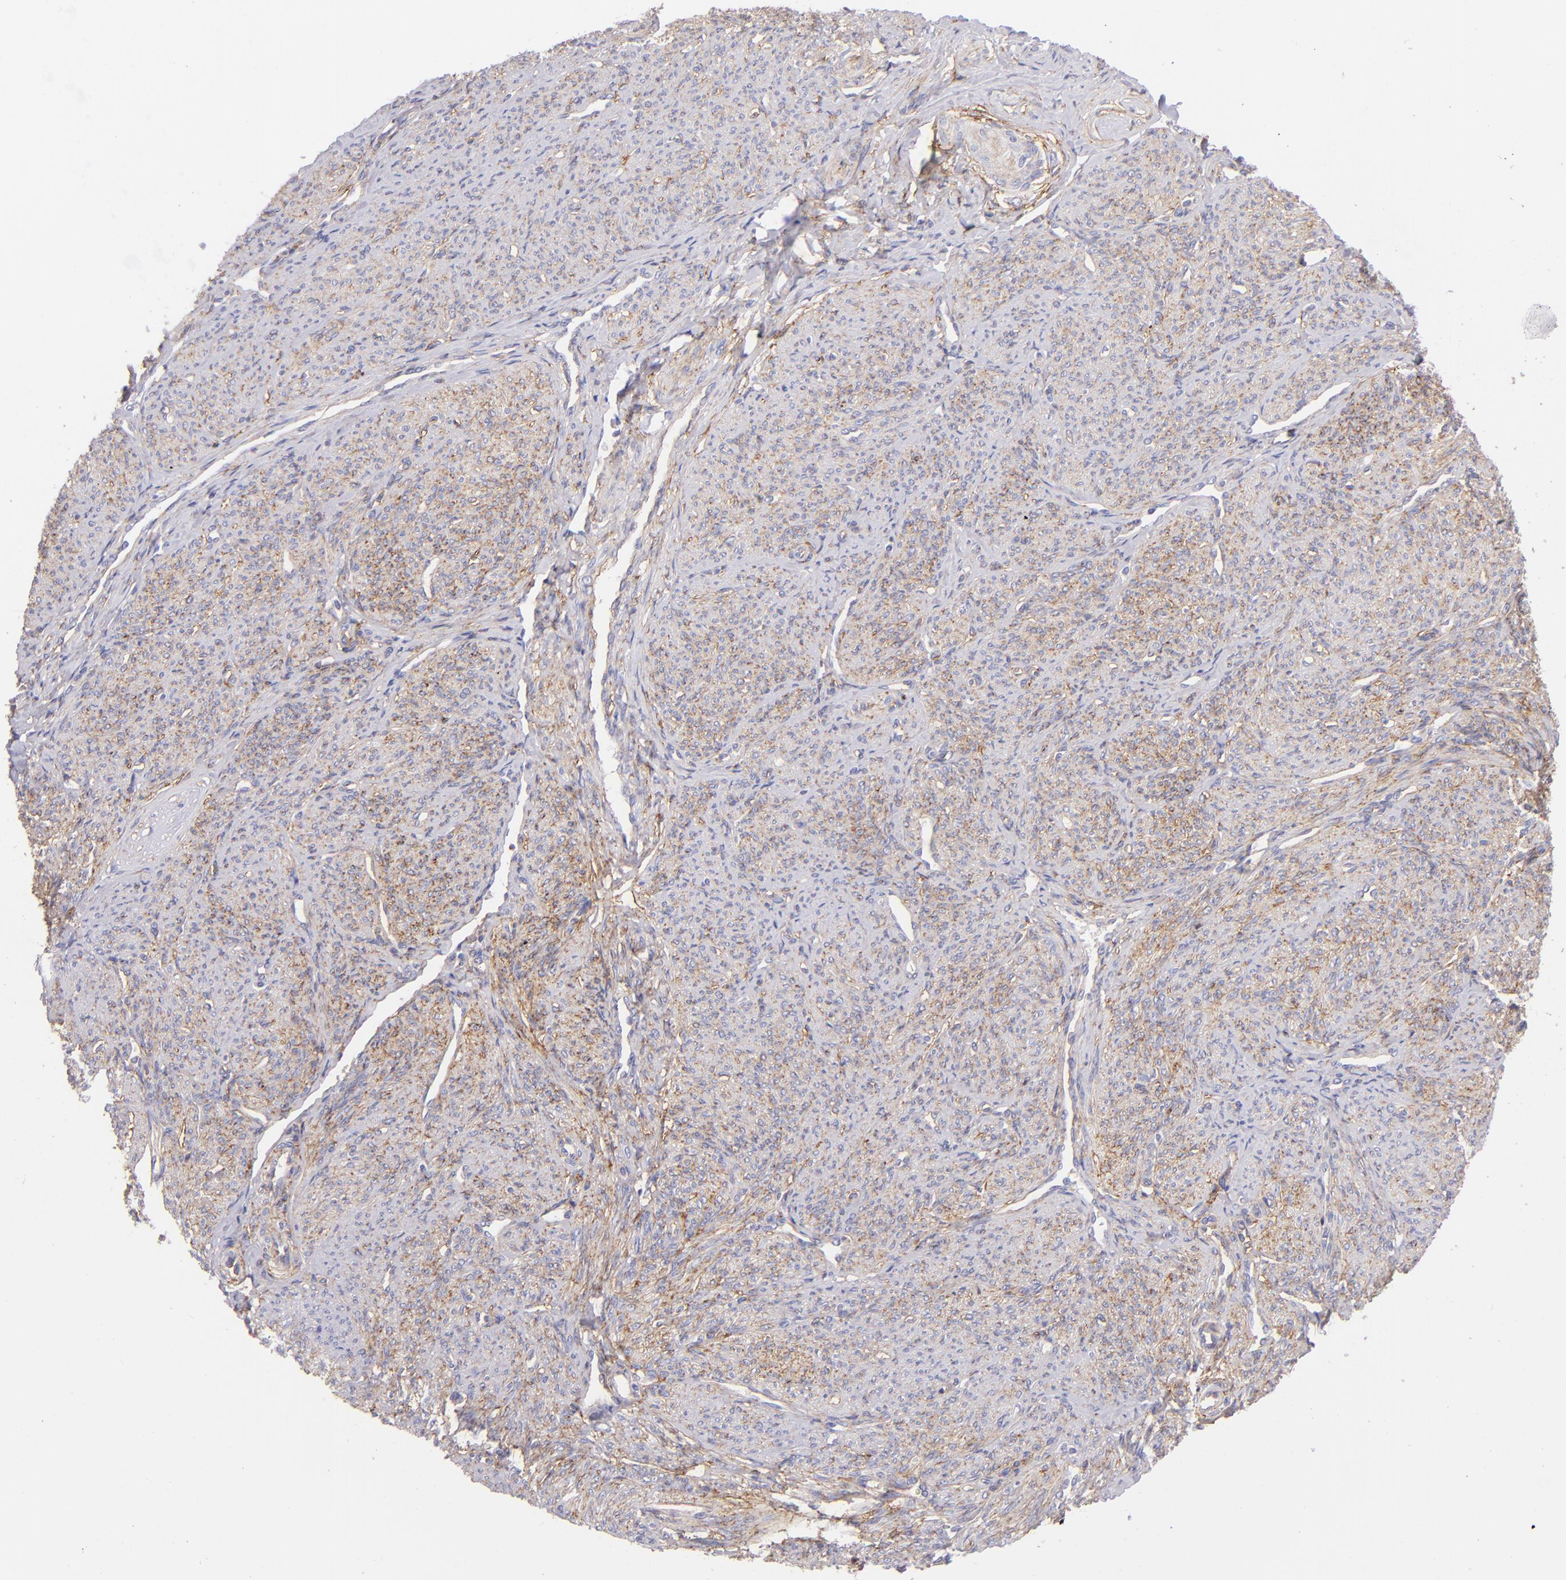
{"staining": {"intensity": "moderate", "quantity": ">75%", "location": "cytoplasmic/membranous"}, "tissue": "smooth muscle", "cell_type": "Smooth muscle cells", "image_type": "normal", "snomed": [{"axis": "morphology", "description": "Normal tissue, NOS"}, {"axis": "topography", "description": "Cervix"}, {"axis": "topography", "description": "Endometrium"}], "caption": "Protein analysis of normal smooth muscle displays moderate cytoplasmic/membranous staining in about >75% of smooth muscle cells. Nuclei are stained in blue.", "gene": "CD81", "patient": {"sex": "female", "age": 65}}